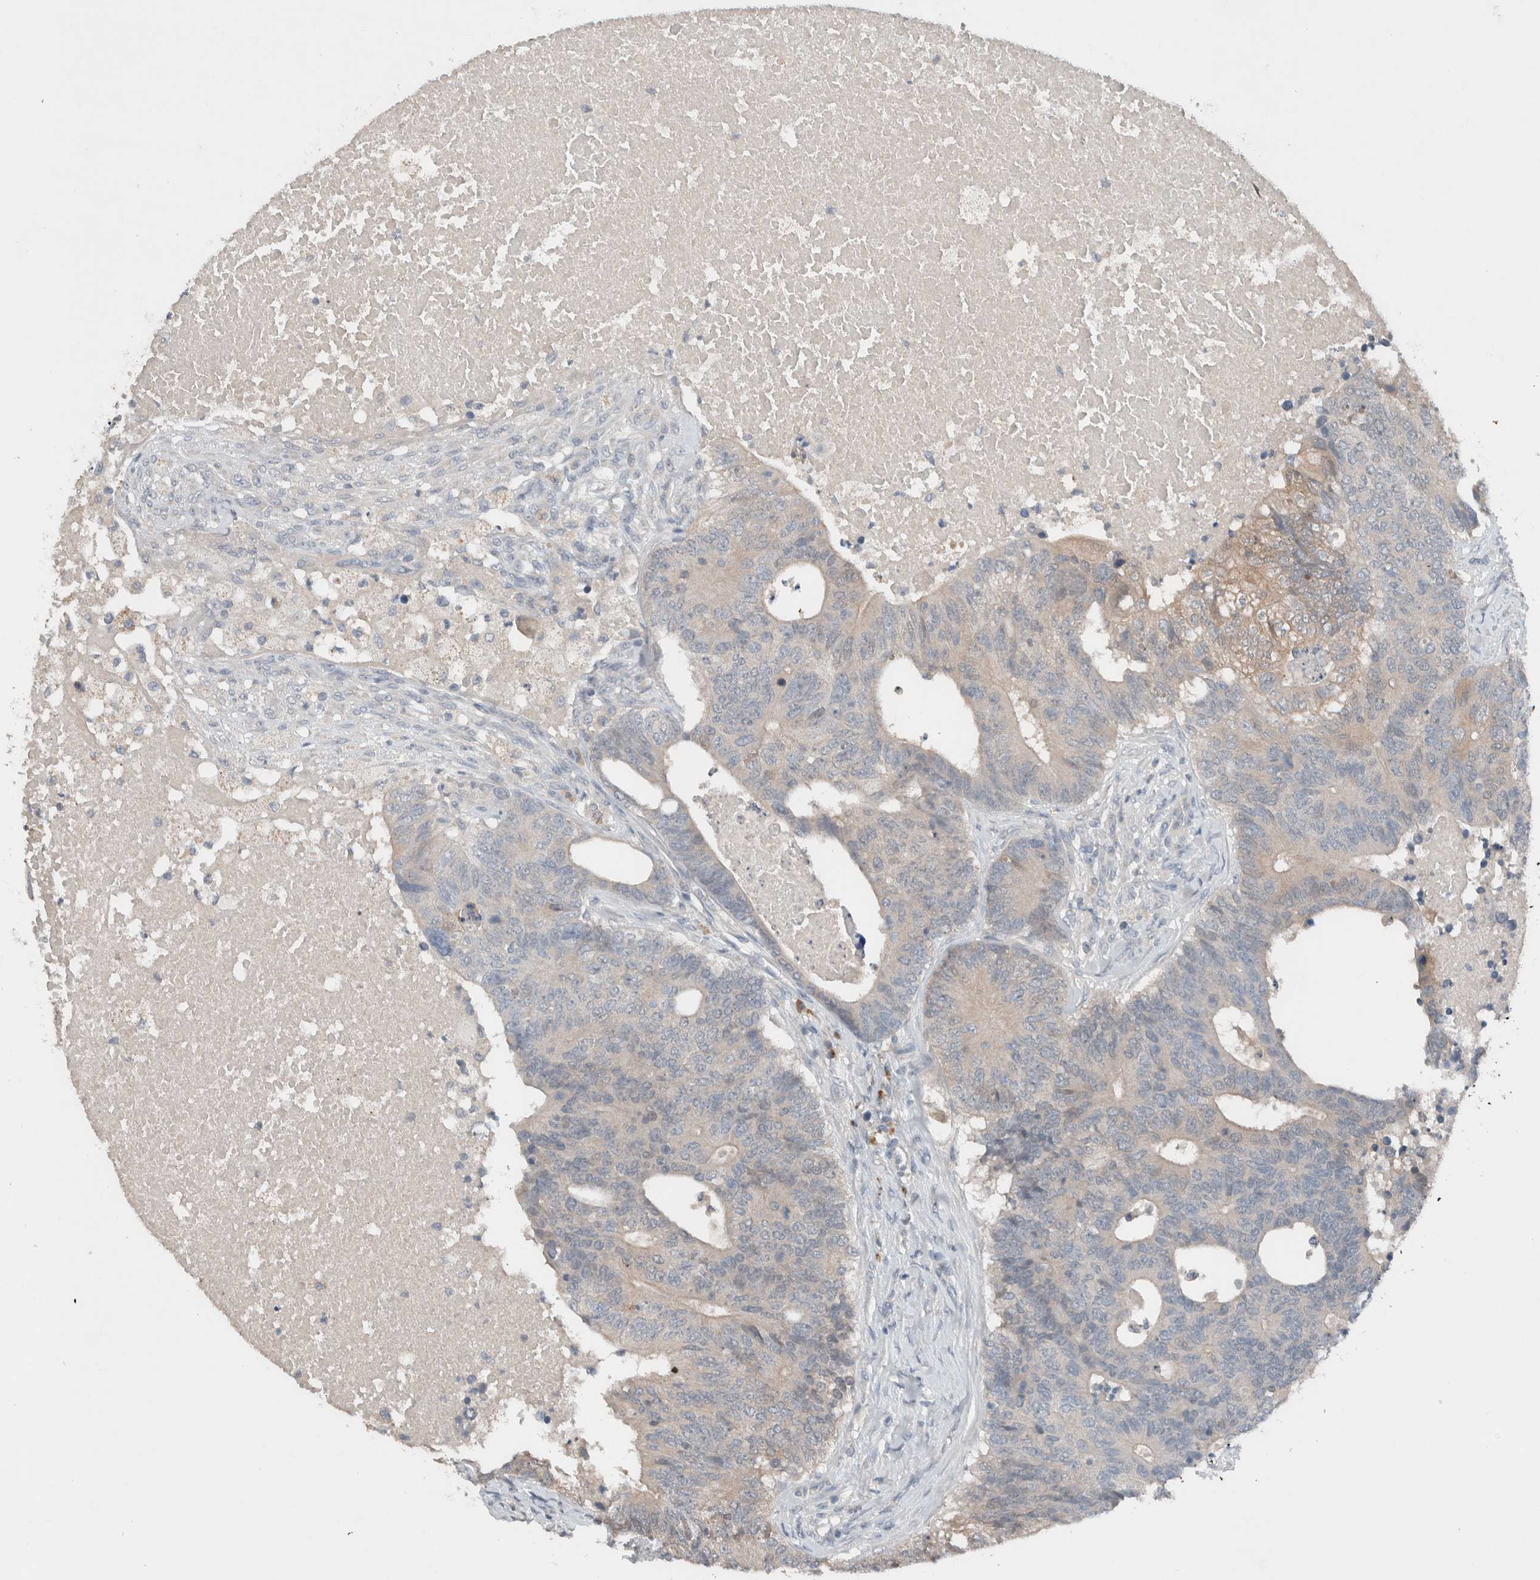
{"staining": {"intensity": "weak", "quantity": "<25%", "location": "cytoplasmic/membranous"}, "tissue": "colorectal cancer", "cell_type": "Tumor cells", "image_type": "cancer", "snomed": [{"axis": "morphology", "description": "Adenocarcinoma, NOS"}, {"axis": "topography", "description": "Colon"}], "caption": "An immunohistochemistry micrograph of colorectal cancer (adenocarcinoma) is shown. There is no staining in tumor cells of colorectal cancer (adenocarcinoma).", "gene": "UGCG", "patient": {"sex": "female", "age": 67}}